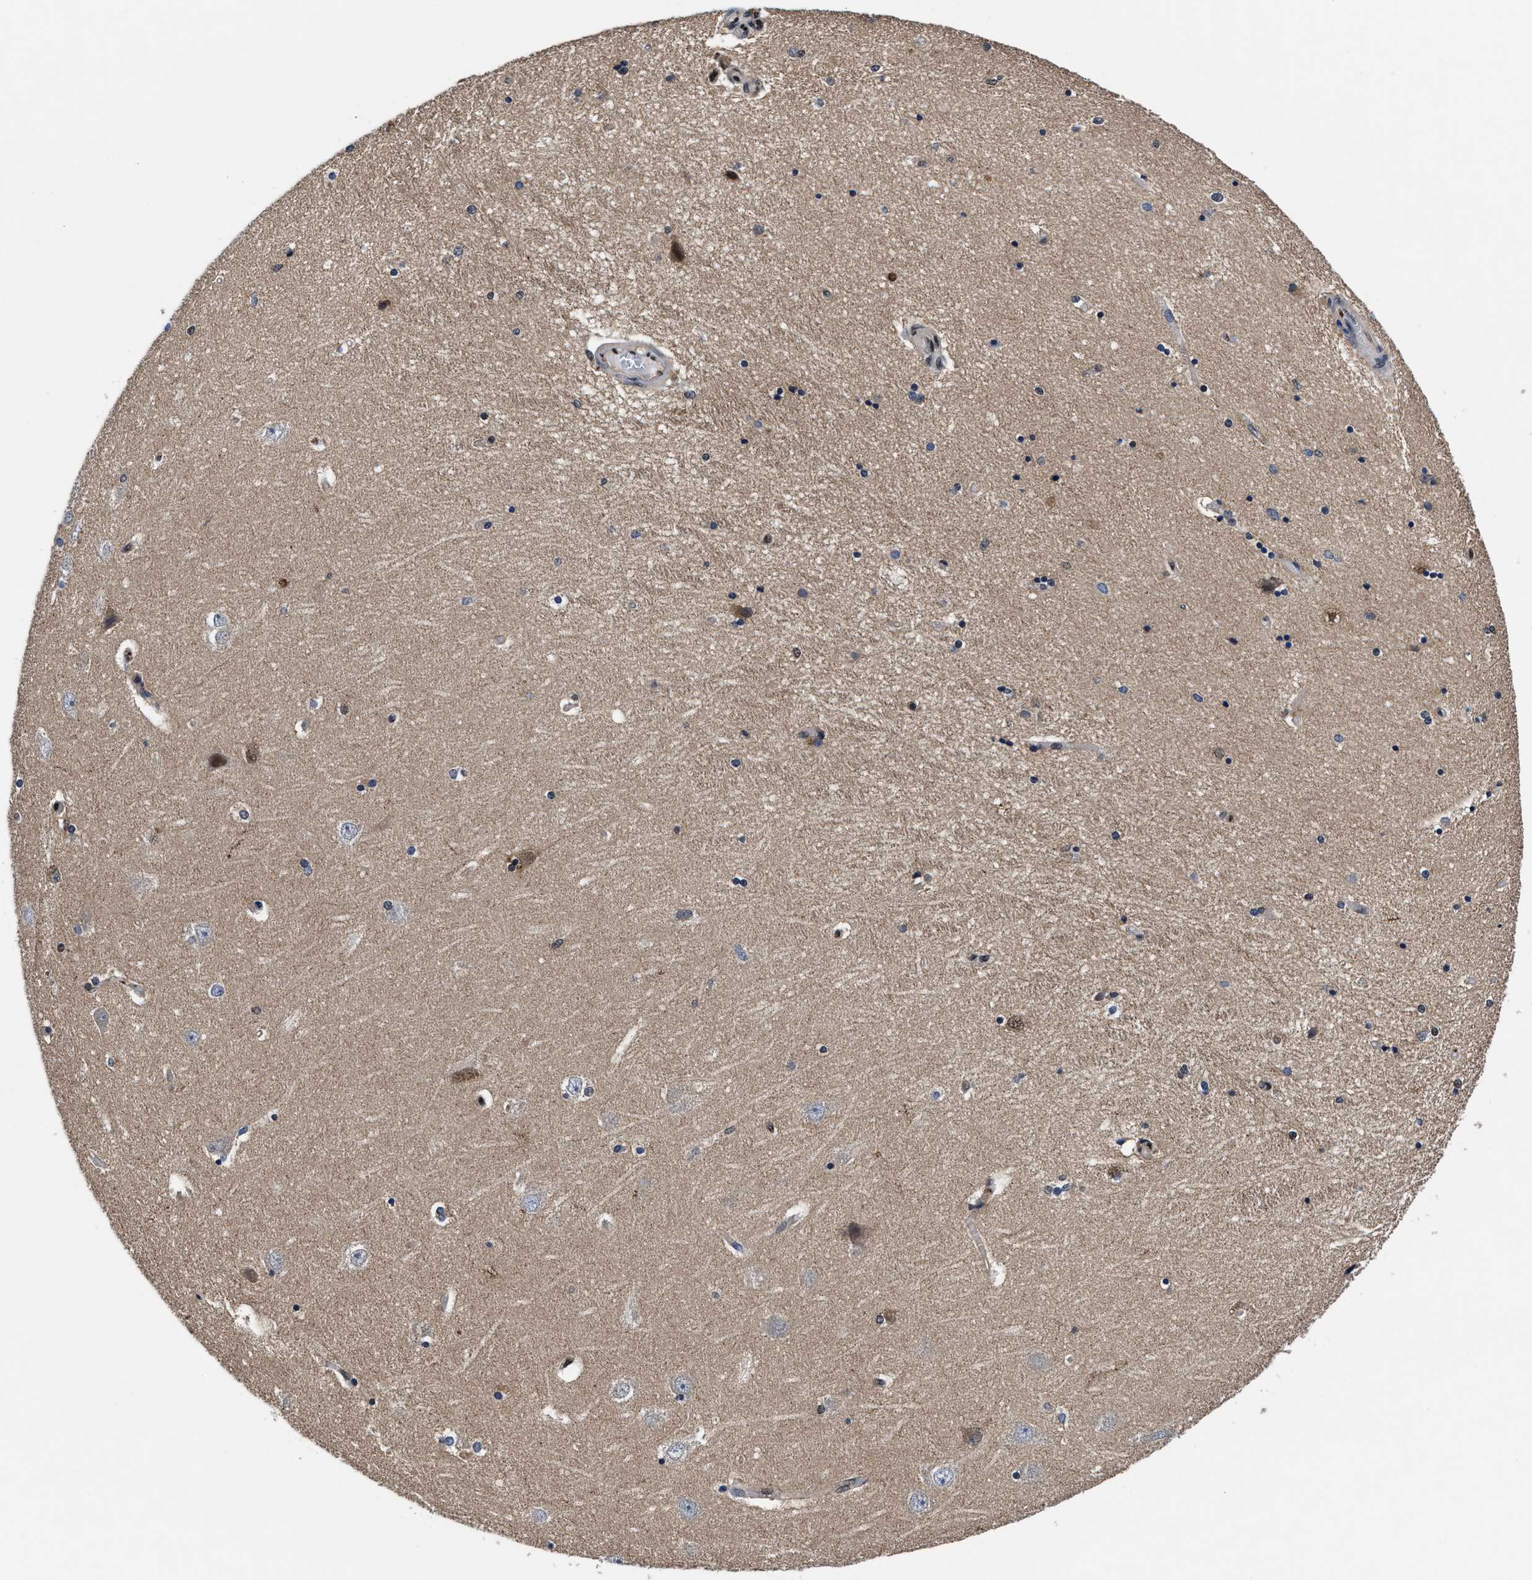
{"staining": {"intensity": "weak", "quantity": "25%-75%", "location": "cytoplasmic/membranous"}, "tissue": "hippocampus", "cell_type": "Glial cells", "image_type": "normal", "snomed": [{"axis": "morphology", "description": "Normal tissue, NOS"}, {"axis": "topography", "description": "Hippocampus"}], "caption": "The image exhibits immunohistochemical staining of normal hippocampus. There is weak cytoplasmic/membranous positivity is identified in approximately 25%-75% of glial cells. The staining was performed using DAB to visualize the protein expression in brown, while the nuclei were stained in blue with hematoxylin (Magnification: 20x).", "gene": "ACLY", "patient": {"sex": "female", "age": 54}}